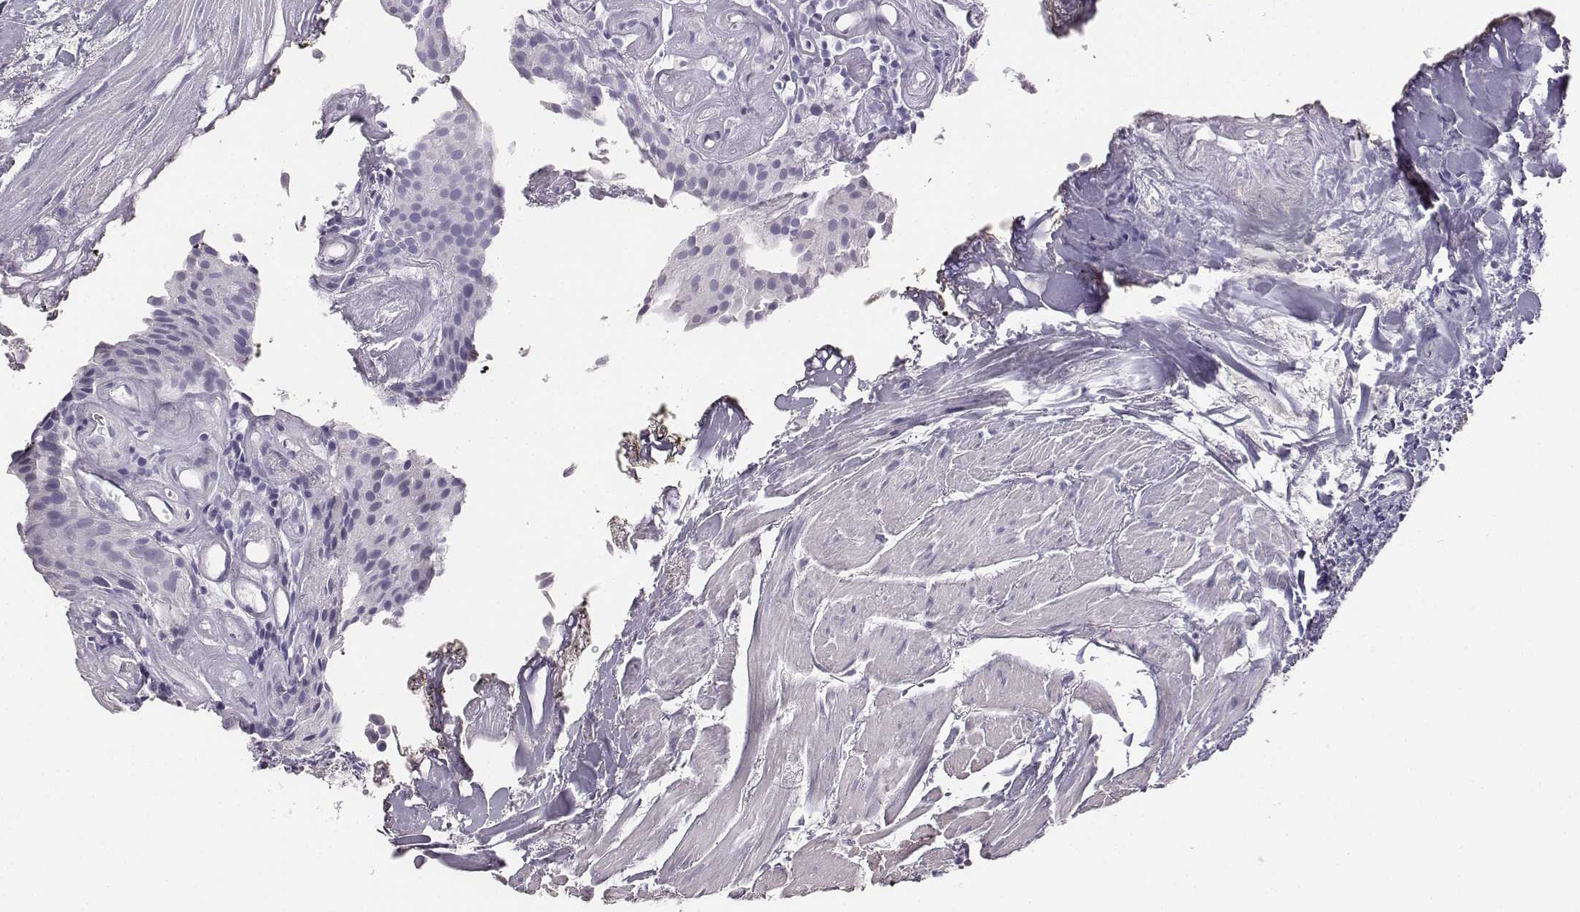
{"staining": {"intensity": "negative", "quantity": "none", "location": "none"}, "tissue": "urothelial cancer", "cell_type": "Tumor cells", "image_type": "cancer", "snomed": [{"axis": "morphology", "description": "Urothelial carcinoma, Low grade"}, {"axis": "topography", "description": "Urinary bladder"}], "caption": "Tumor cells are negative for brown protein staining in low-grade urothelial carcinoma.", "gene": "ADAM7", "patient": {"sex": "female", "age": 87}}